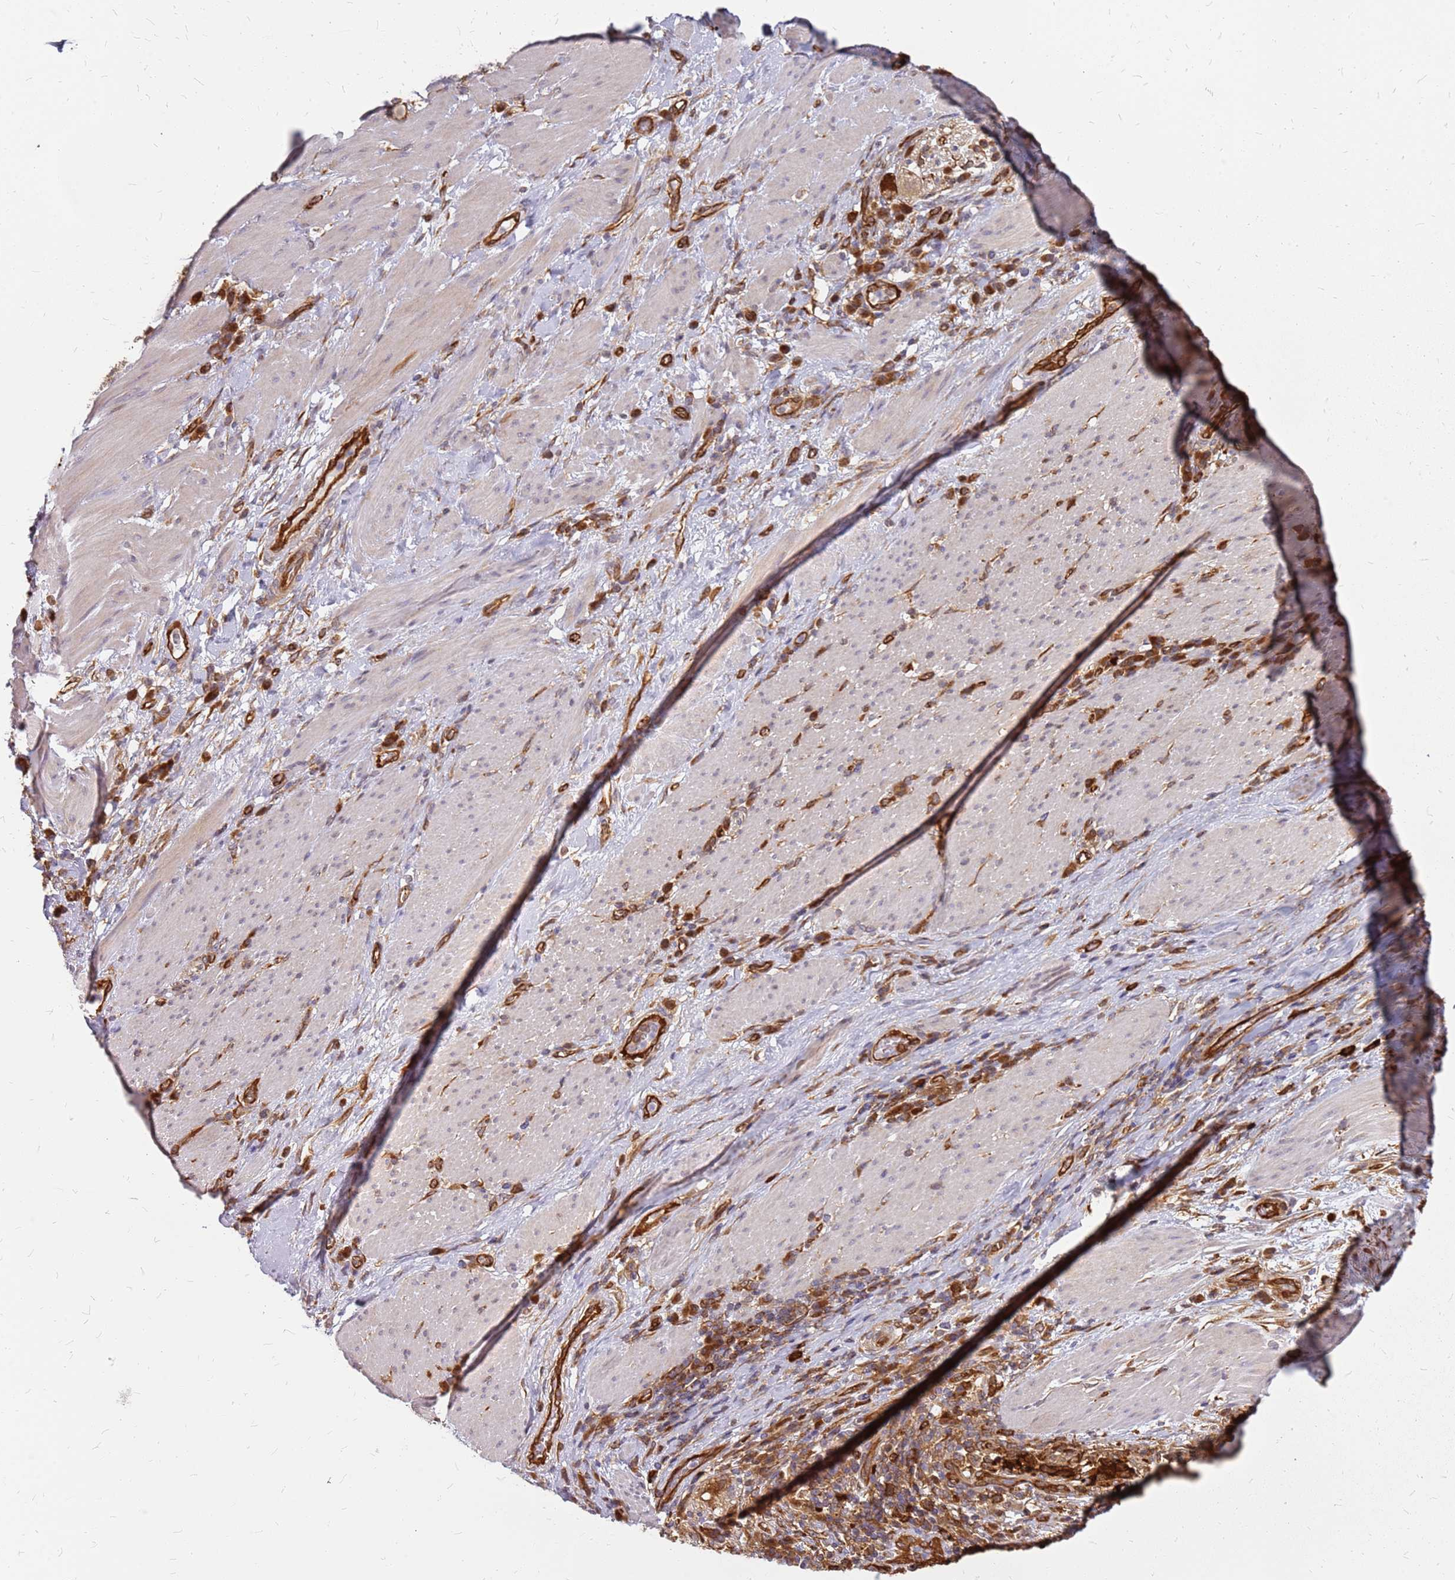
{"staining": {"intensity": "strong", "quantity": ">75%", "location": "cytoplasmic/membranous"}, "tissue": "stomach cancer", "cell_type": "Tumor cells", "image_type": "cancer", "snomed": [{"axis": "morphology", "description": "Normal tissue, NOS"}, {"axis": "morphology", "description": "Adenocarcinoma, NOS"}, {"axis": "topography", "description": "Stomach"}], "caption": "Immunohistochemistry (IHC) image of human stomach adenocarcinoma stained for a protein (brown), which shows high levels of strong cytoplasmic/membranous positivity in approximately >75% of tumor cells.", "gene": "HDX", "patient": {"sex": "female", "age": 64}}